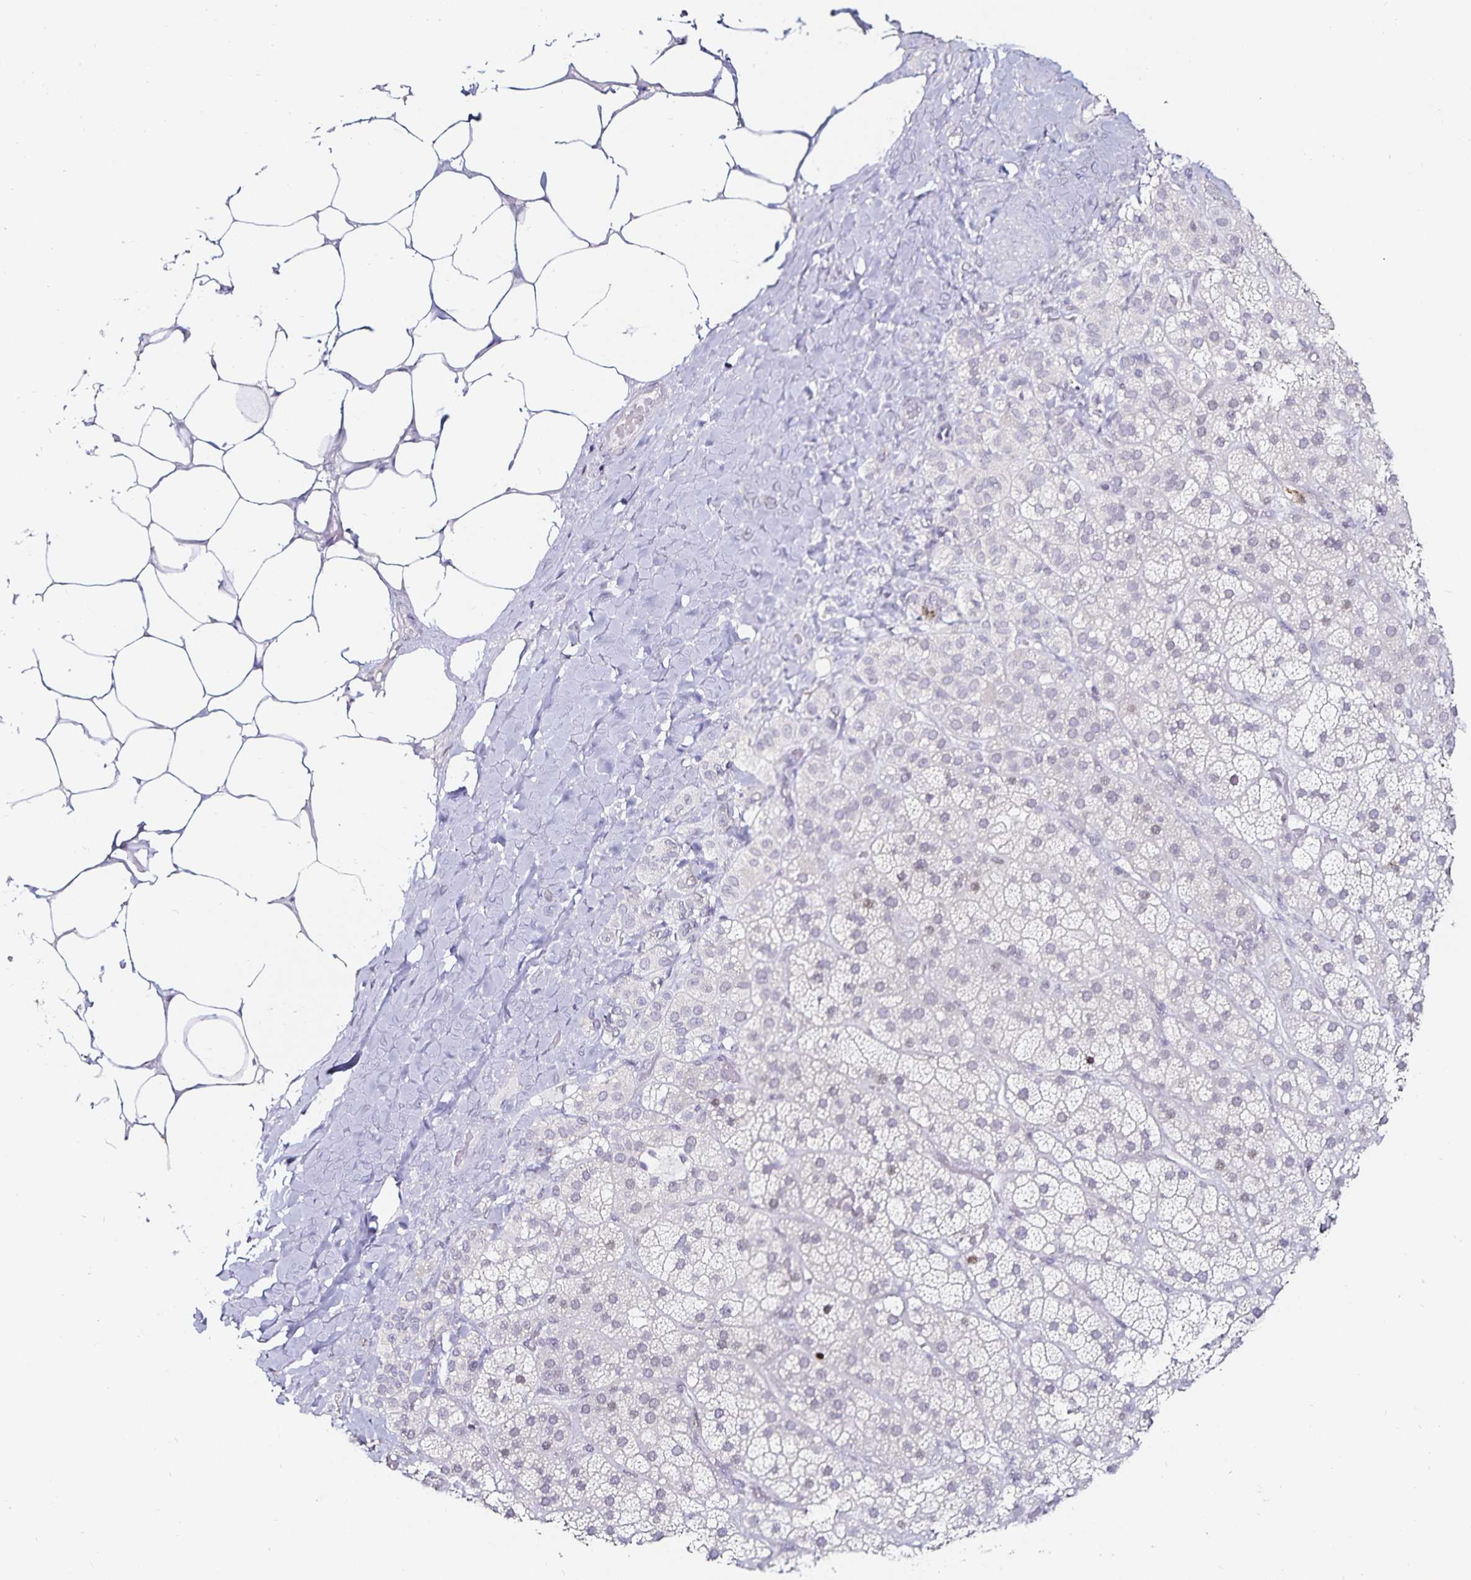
{"staining": {"intensity": "negative", "quantity": "none", "location": "none"}, "tissue": "adrenal gland", "cell_type": "Glandular cells", "image_type": "normal", "snomed": [{"axis": "morphology", "description": "Normal tissue, NOS"}, {"axis": "topography", "description": "Adrenal gland"}], "caption": "An IHC image of benign adrenal gland is shown. There is no staining in glandular cells of adrenal gland. (DAB immunohistochemistry, high magnification).", "gene": "ANLN", "patient": {"sex": "male", "age": 57}}